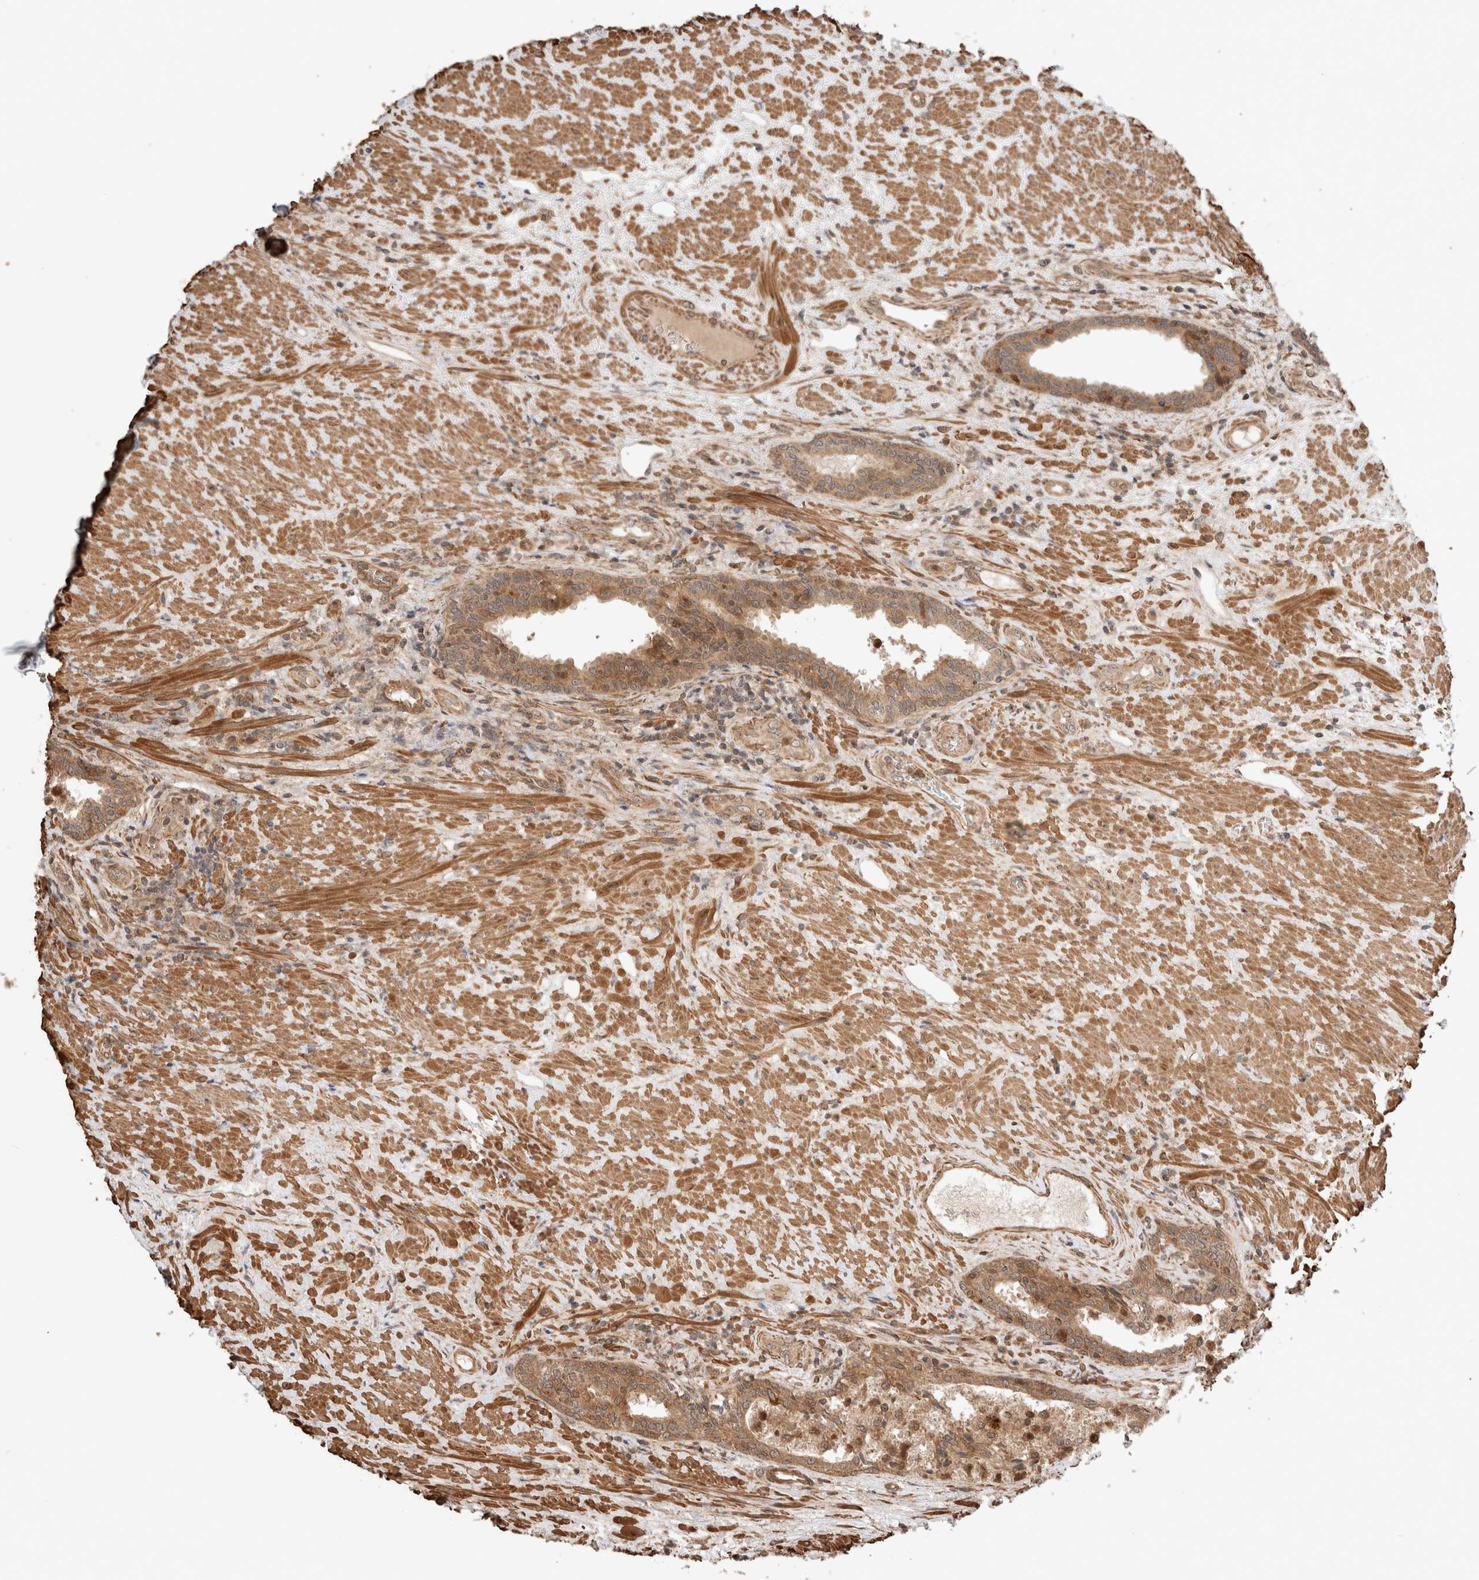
{"staining": {"intensity": "moderate", "quantity": ">75%", "location": "cytoplasmic/membranous"}, "tissue": "prostate", "cell_type": "Glandular cells", "image_type": "normal", "snomed": [{"axis": "morphology", "description": "Normal tissue, NOS"}, {"axis": "topography", "description": "Prostate"}], "caption": "Immunohistochemistry of unremarkable human prostate shows medium levels of moderate cytoplasmic/membranous staining in approximately >75% of glandular cells. (DAB (3,3'-diaminobenzidine) = brown stain, brightfield microscopy at high magnification).", "gene": "ZNF649", "patient": {"sex": "male", "age": 76}}